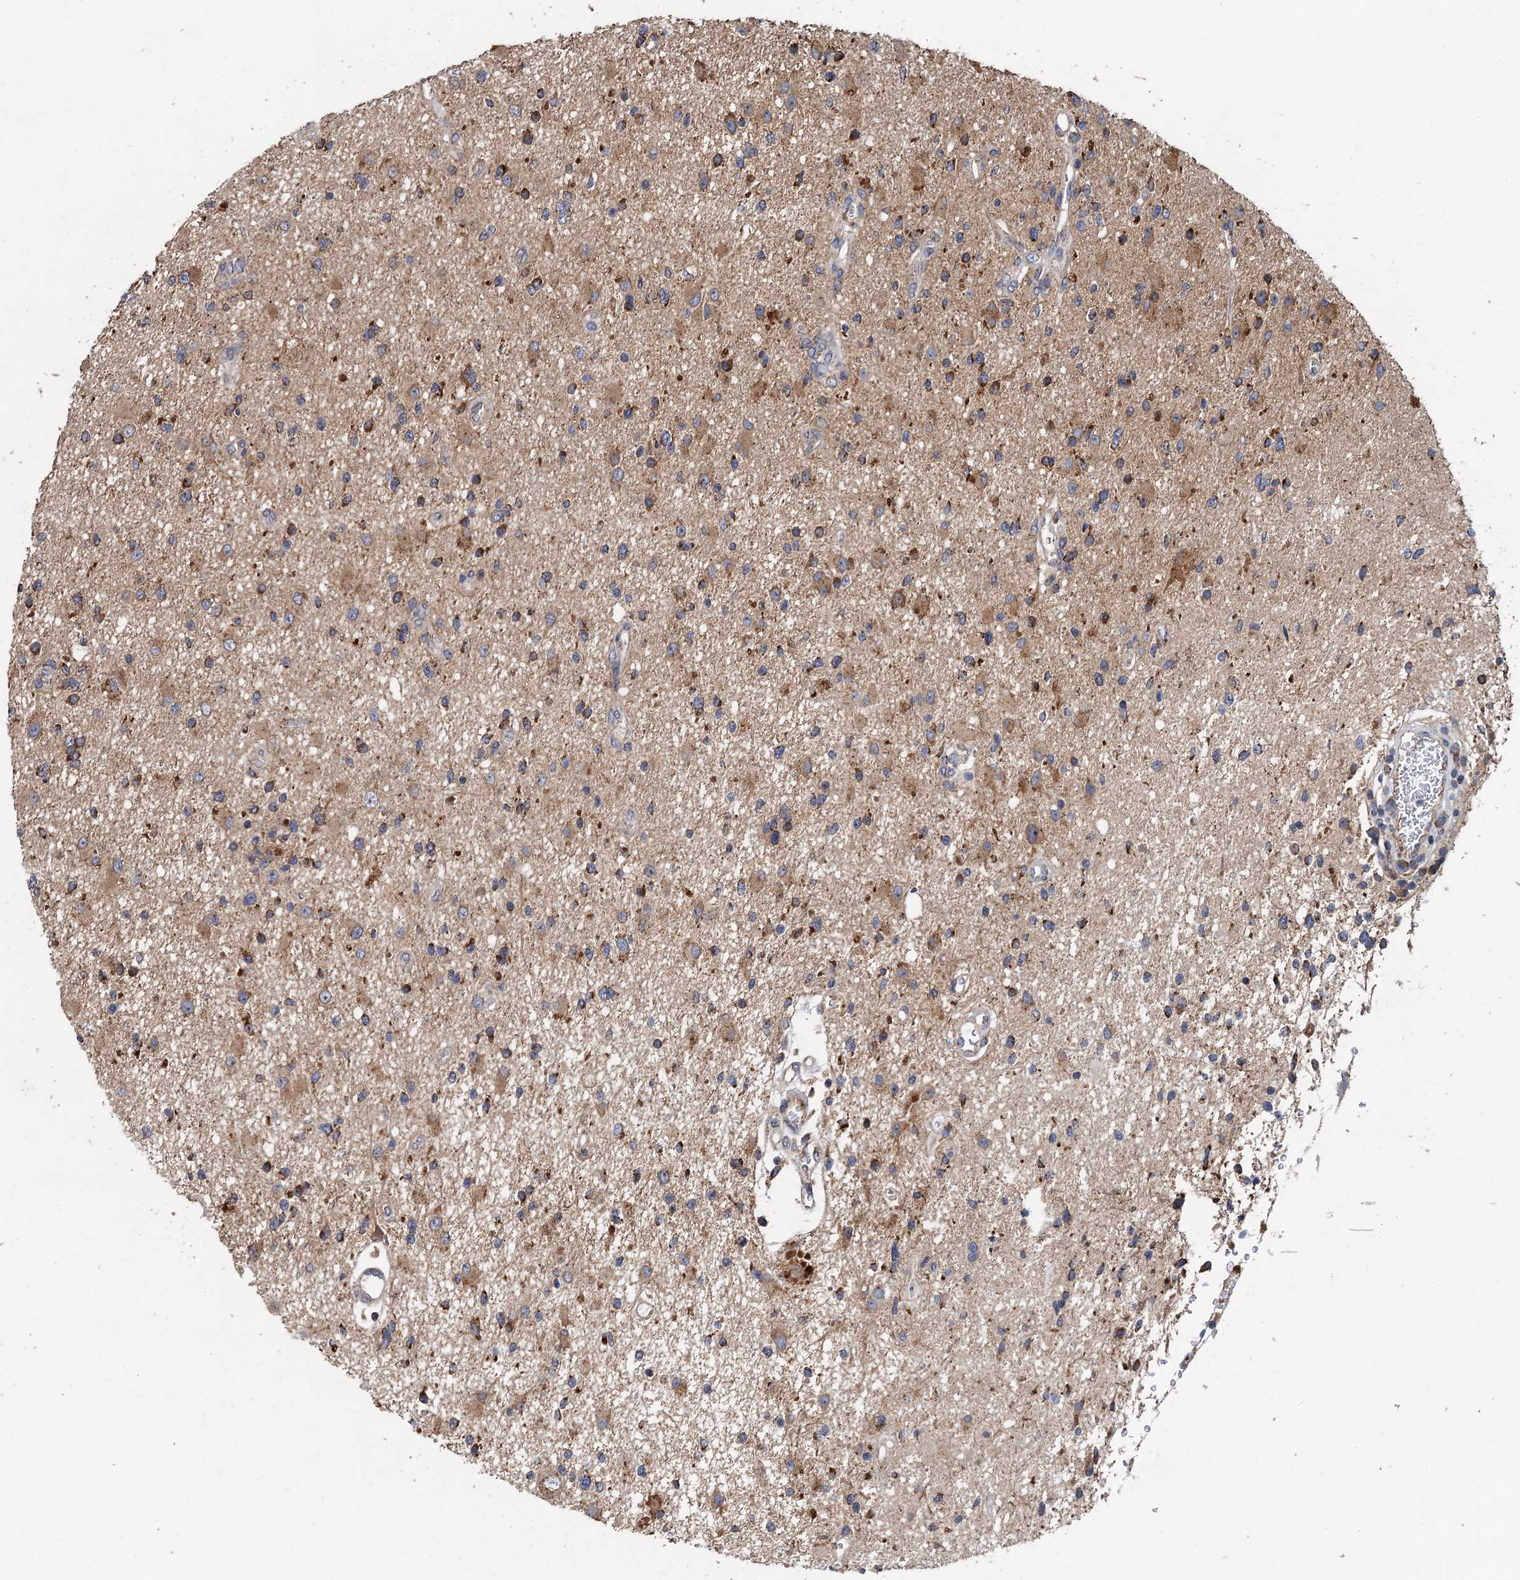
{"staining": {"intensity": "moderate", "quantity": "25%-75%", "location": "cytoplasmic/membranous"}, "tissue": "glioma", "cell_type": "Tumor cells", "image_type": "cancer", "snomed": [{"axis": "morphology", "description": "Glioma, malignant, High grade"}, {"axis": "topography", "description": "Brain"}], "caption": "Protein staining demonstrates moderate cytoplasmic/membranous expression in about 25%-75% of tumor cells in malignant high-grade glioma. (DAB (3,3'-diaminobenzidine) IHC with brightfield microscopy, high magnification).", "gene": "BCS1L", "patient": {"sex": "male", "age": 33}}